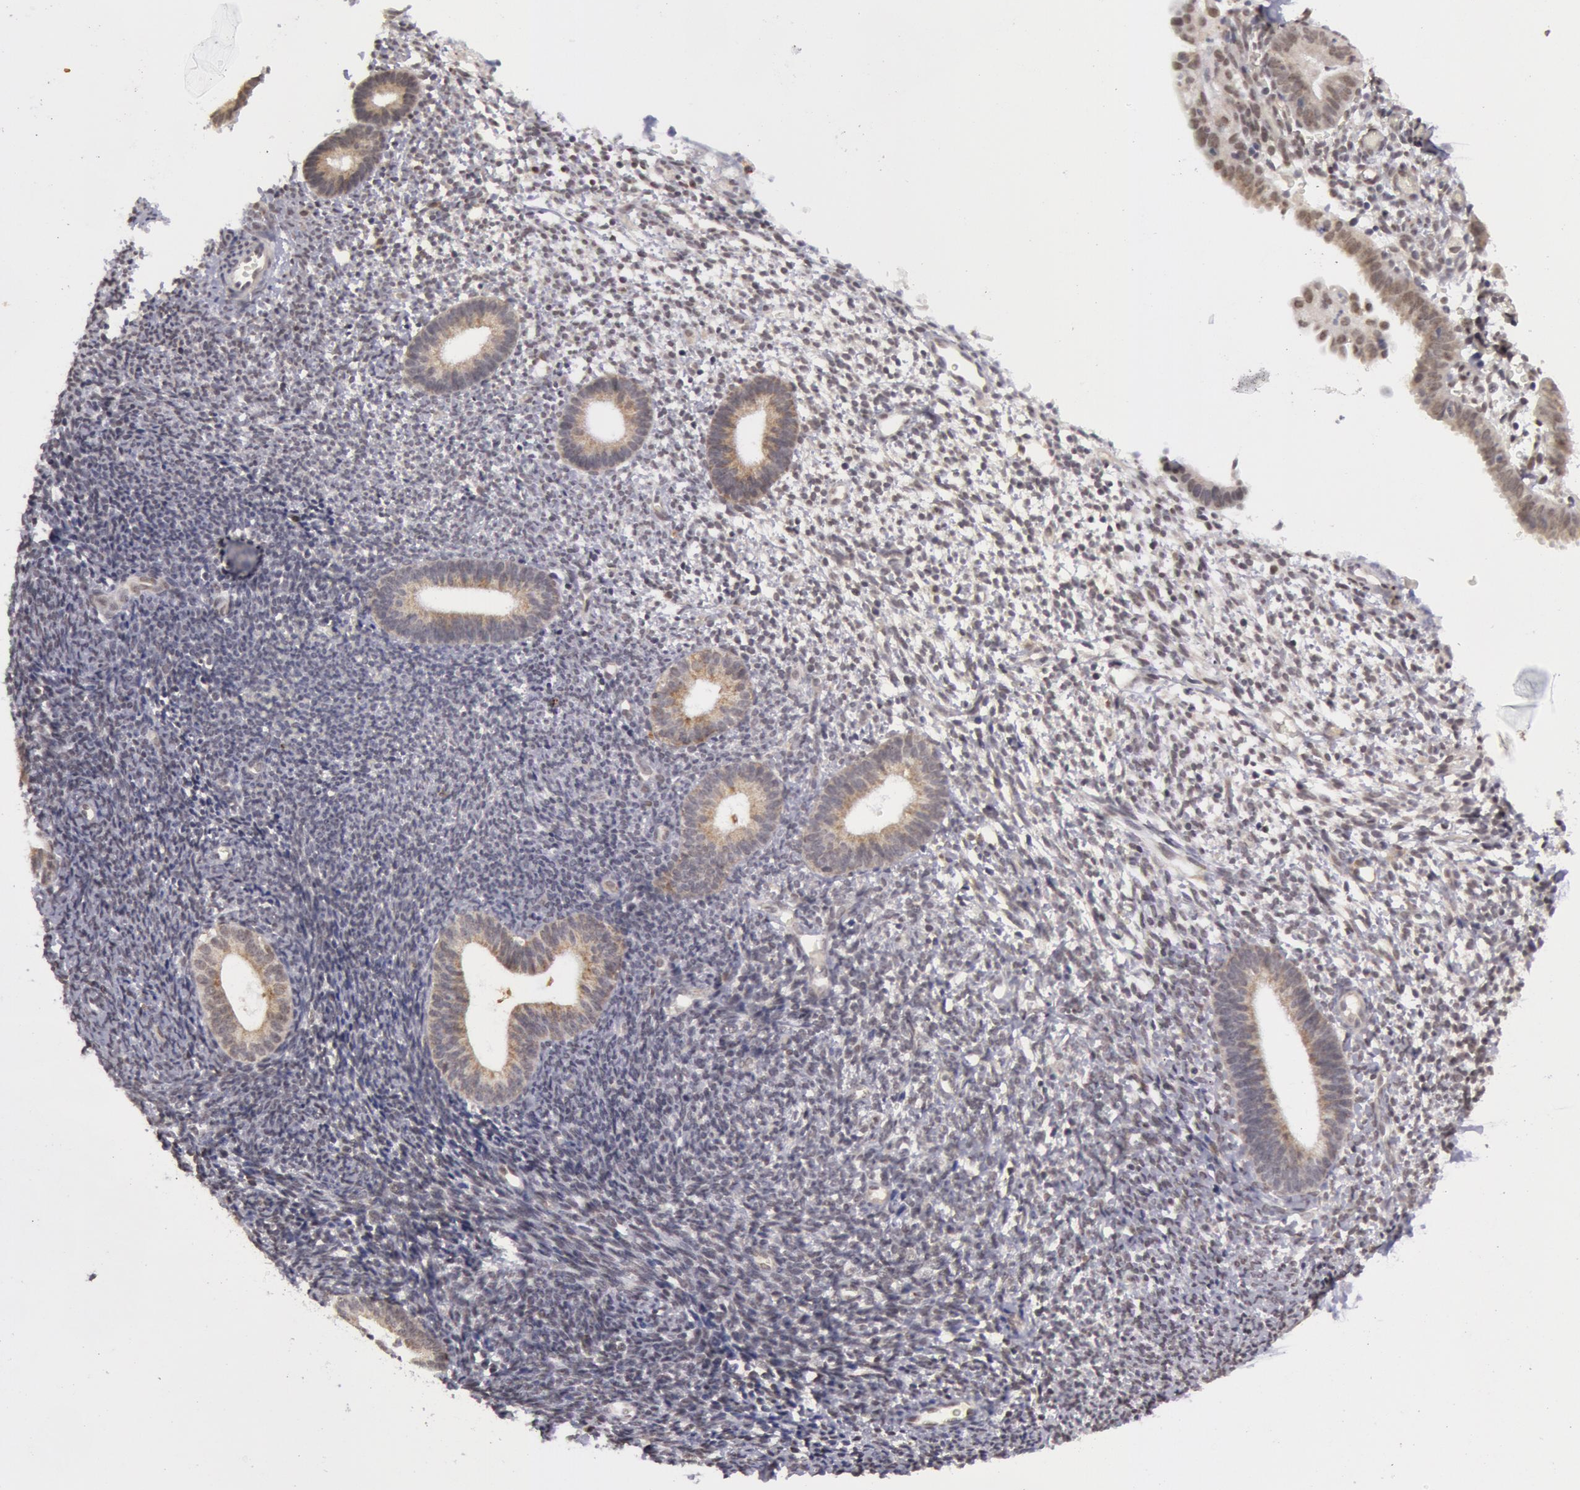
{"staining": {"intensity": "negative", "quantity": "none", "location": "none"}, "tissue": "endometrium", "cell_type": "Cells in endometrial stroma", "image_type": "normal", "snomed": [{"axis": "morphology", "description": "Normal tissue, NOS"}, {"axis": "topography", "description": "Smooth muscle"}, {"axis": "topography", "description": "Endometrium"}], "caption": "Cells in endometrial stroma show no significant positivity in unremarkable endometrium.", "gene": "VRTN", "patient": {"sex": "female", "age": 57}}